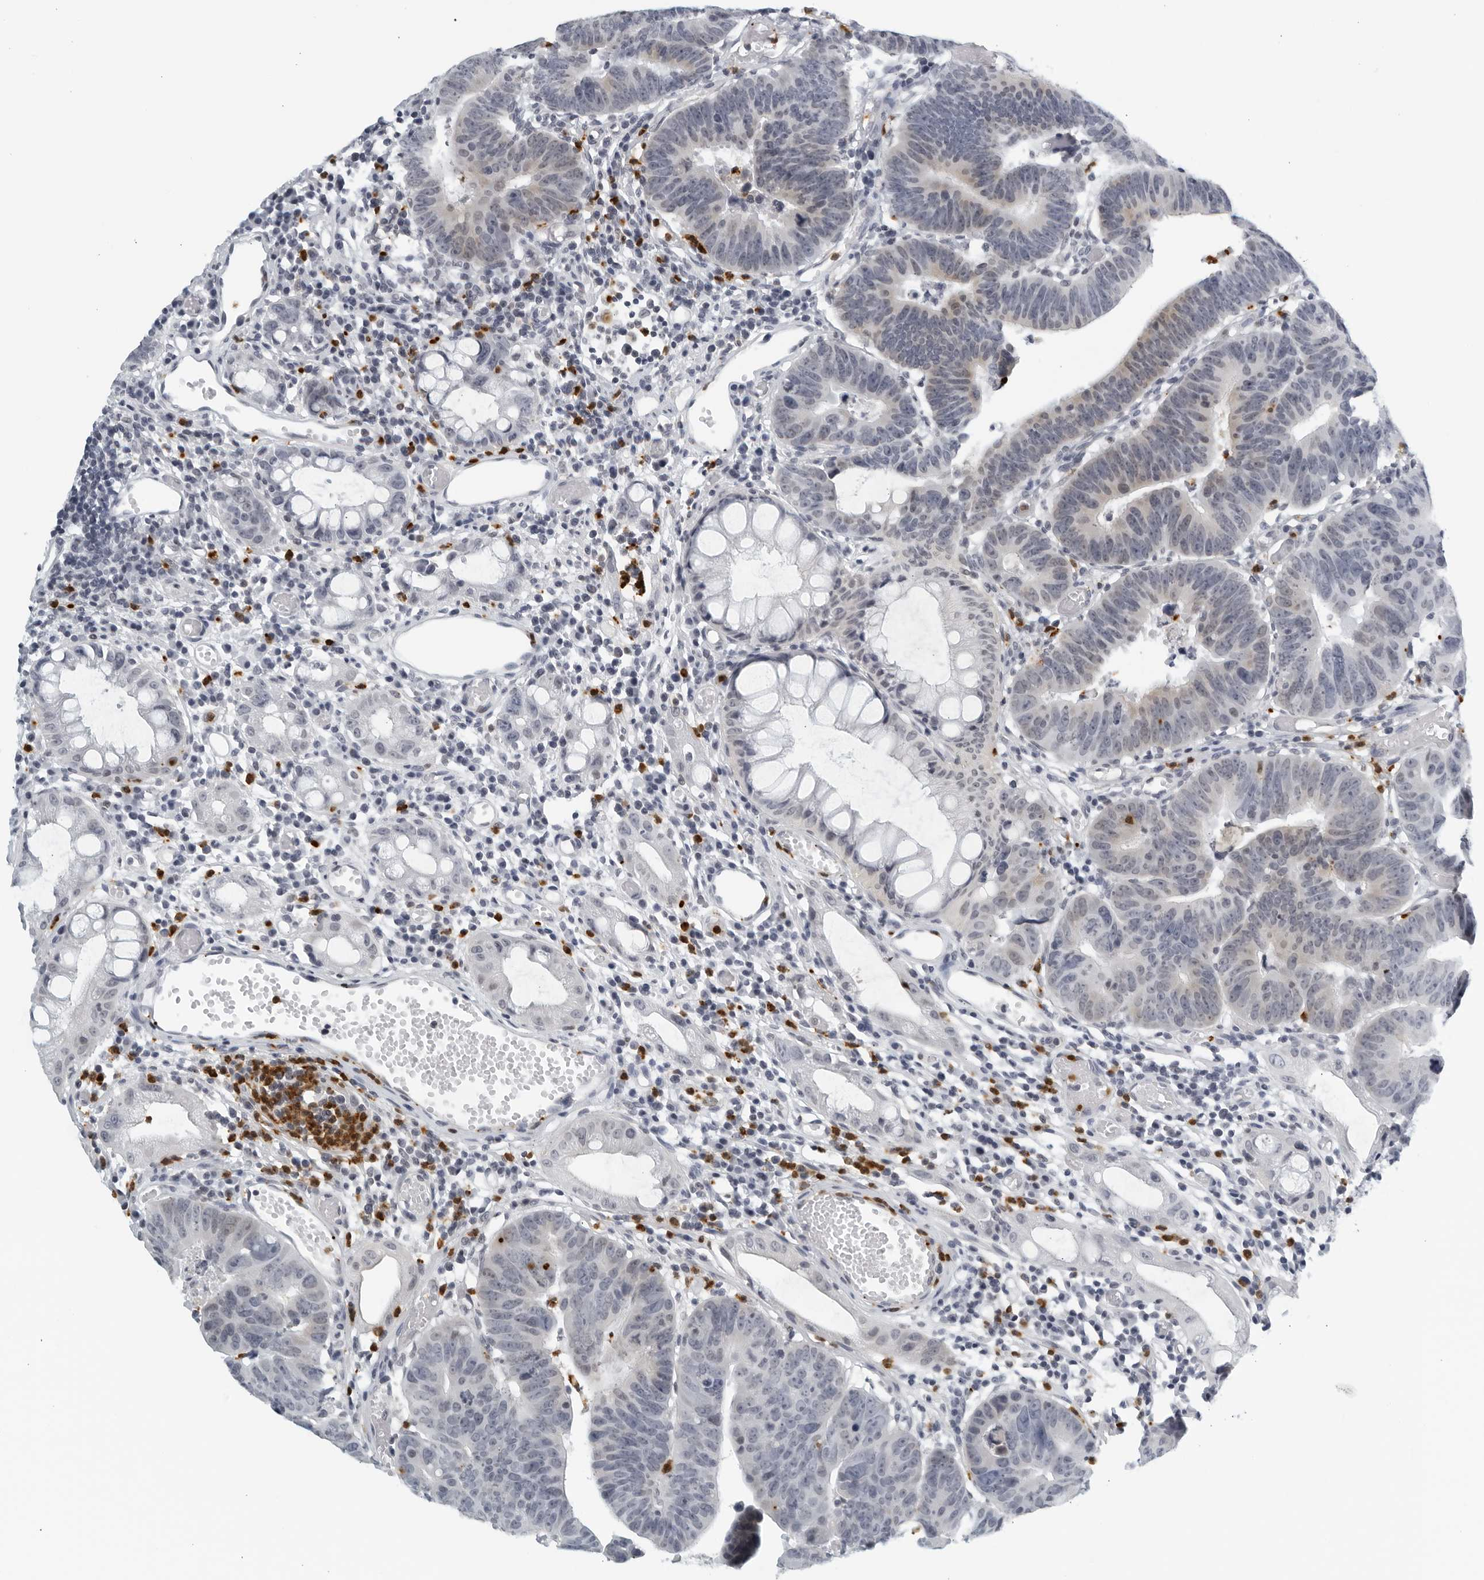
{"staining": {"intensity": "negative", "quantity": "none", "location": "none"}, "tissue": "colorectal cancer", "cell_type": "Tumor cells", "image_type": "cancer", "snomed": [{"axis": "morphology", "description": "Adenocarcinoma, NOS"}, {"axis": "topography", "description": "Rectum"}], "caption": "Tumor cells show no significant protein staining in colorectal cancer.", "gene": "KLK7", "patient": {"sex": "female", "age": 65}}